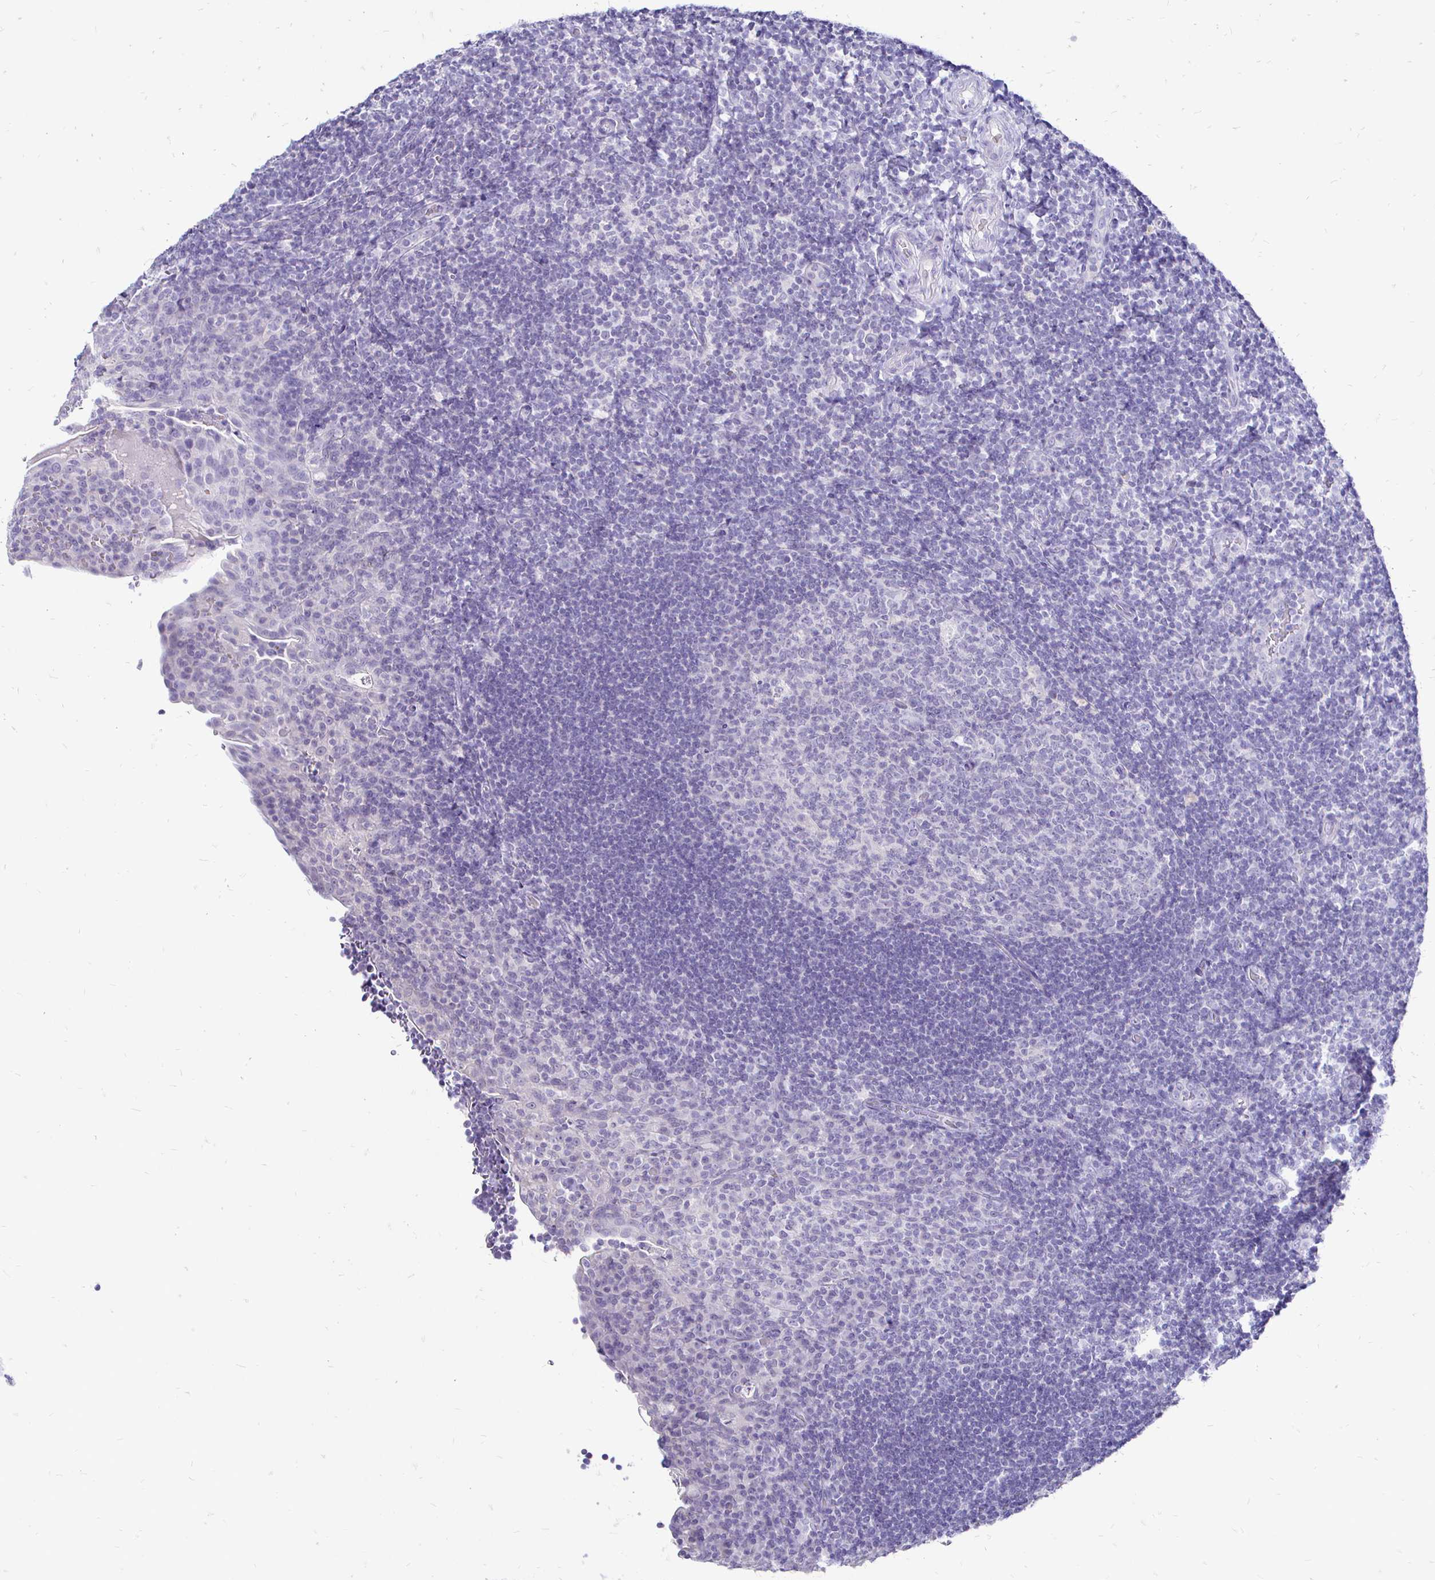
{"staining": {"intensity": "negative", "quantity": "none", "location": "none"}, "tissue": "tonsil", "cell_type": "Germinal center cells", "image_type": "normal", "snomed": [{"axis": "morphology", "description": "Normal tissue, NOS"}, {"axis": "topography", "description": "Tonsil"}], "caption": "IHC of benign human tonsil exhibits no positivity in germinal center cells. Brightfield microscopy of immunohistochemistry (IHC) stained with DAB (brown) and hematoxylin (blue), captured at high magnification.", "gene": "IRGC", "patient": {"sex": "male", "age": 17}}